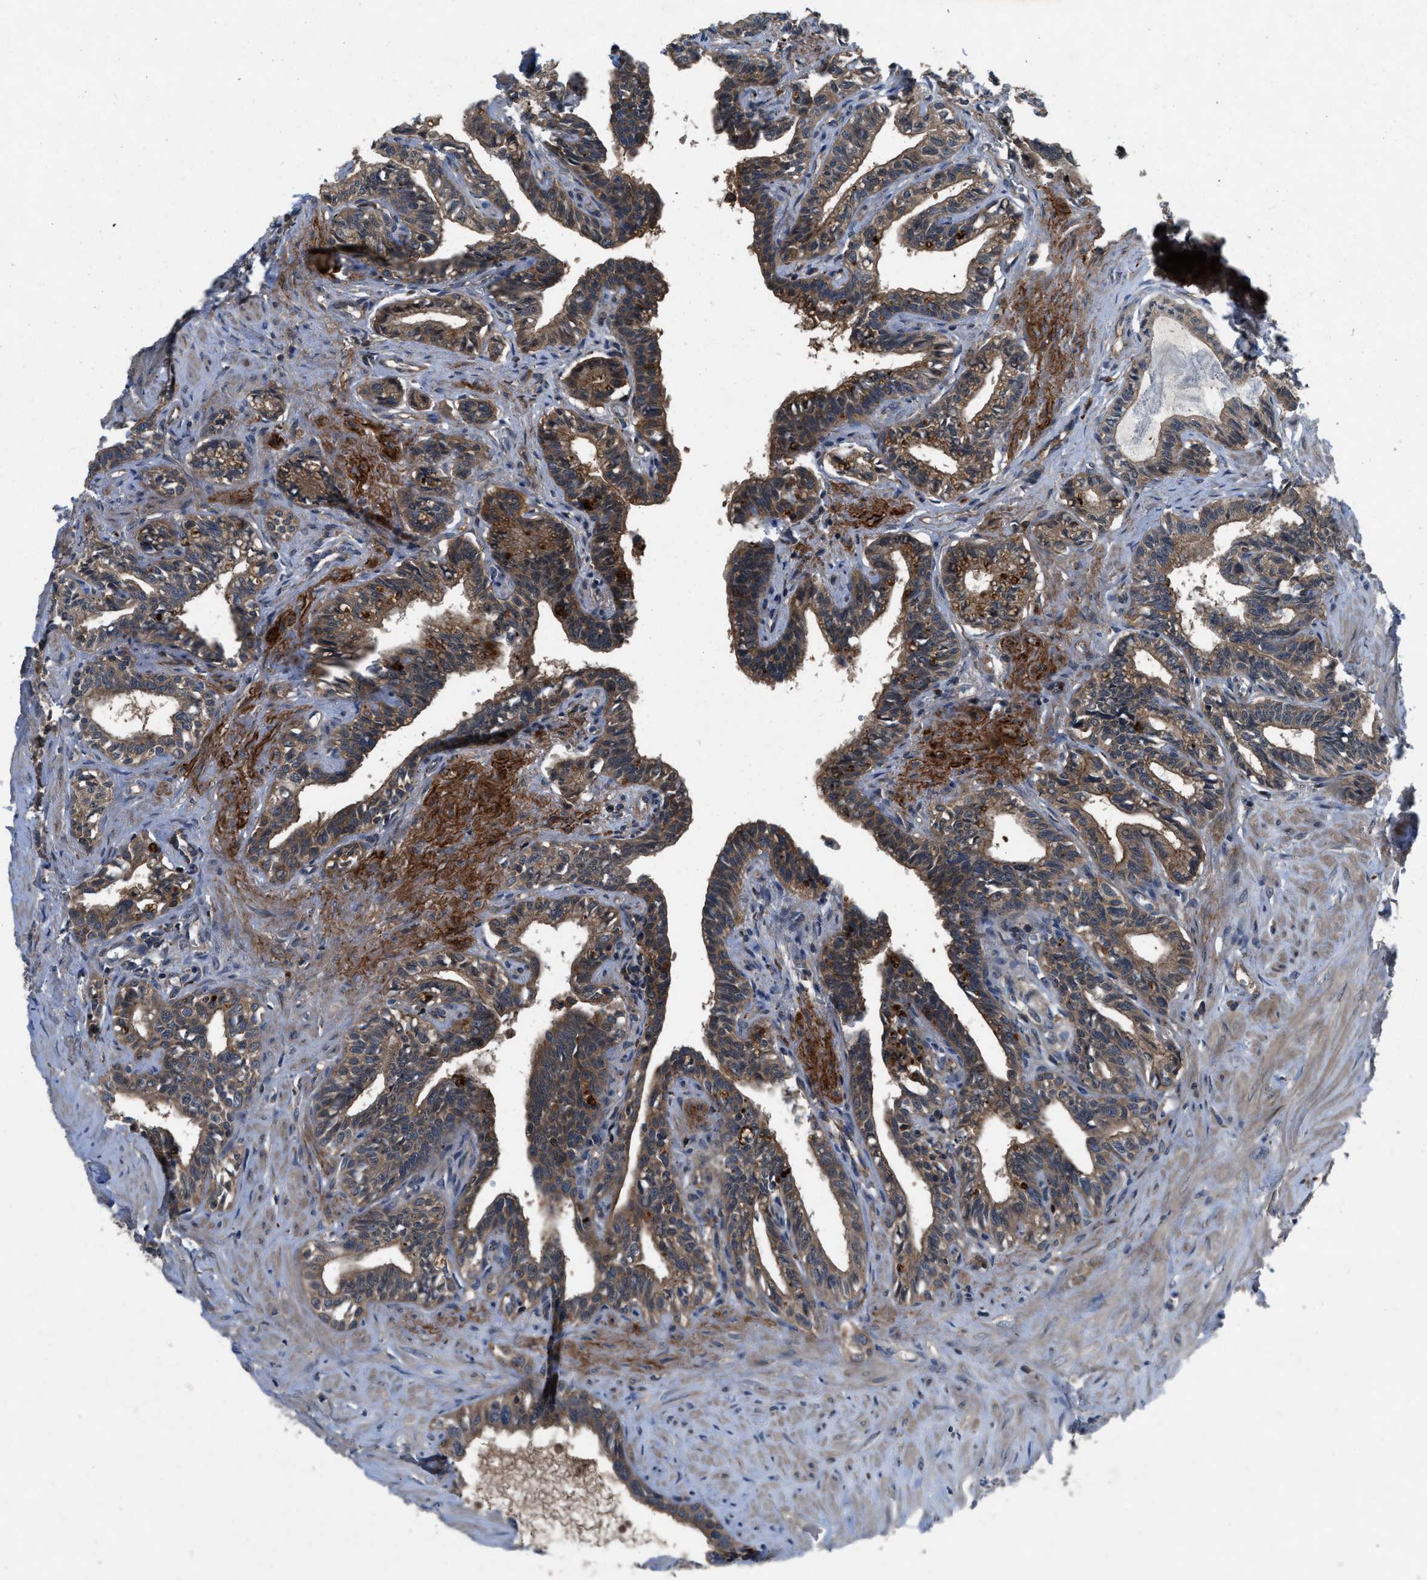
{"staining": {"intensity": "moderate", "quantity": ">75%", "location": "cytoplasmic/membranous"}, "tissue": "seminal vesicle", "cell_type": "Glandular cells", "image_type": "normal", "snomed": [{"axis": "morphology", "description": "Normal tissue, NOS"}, {"axis": "morphology", "description": "Adenocarcinoma, High grade"}, {"axis": "topography", "description": "Prostate"}, {"axis": "topography", "description": "Seminal veicle"}], "caption": "High-magnification brightfield microscopy of unremarkable seminal vesicle stained with DAB (brown) and counterstained with hematoxylin (blue). glandular cells exhibit moderate cytoplasmic/membranous staining is appreciated in about>75% of cells.", "gene": "USP25", "patient": {"sex": "male", "age": 55}}